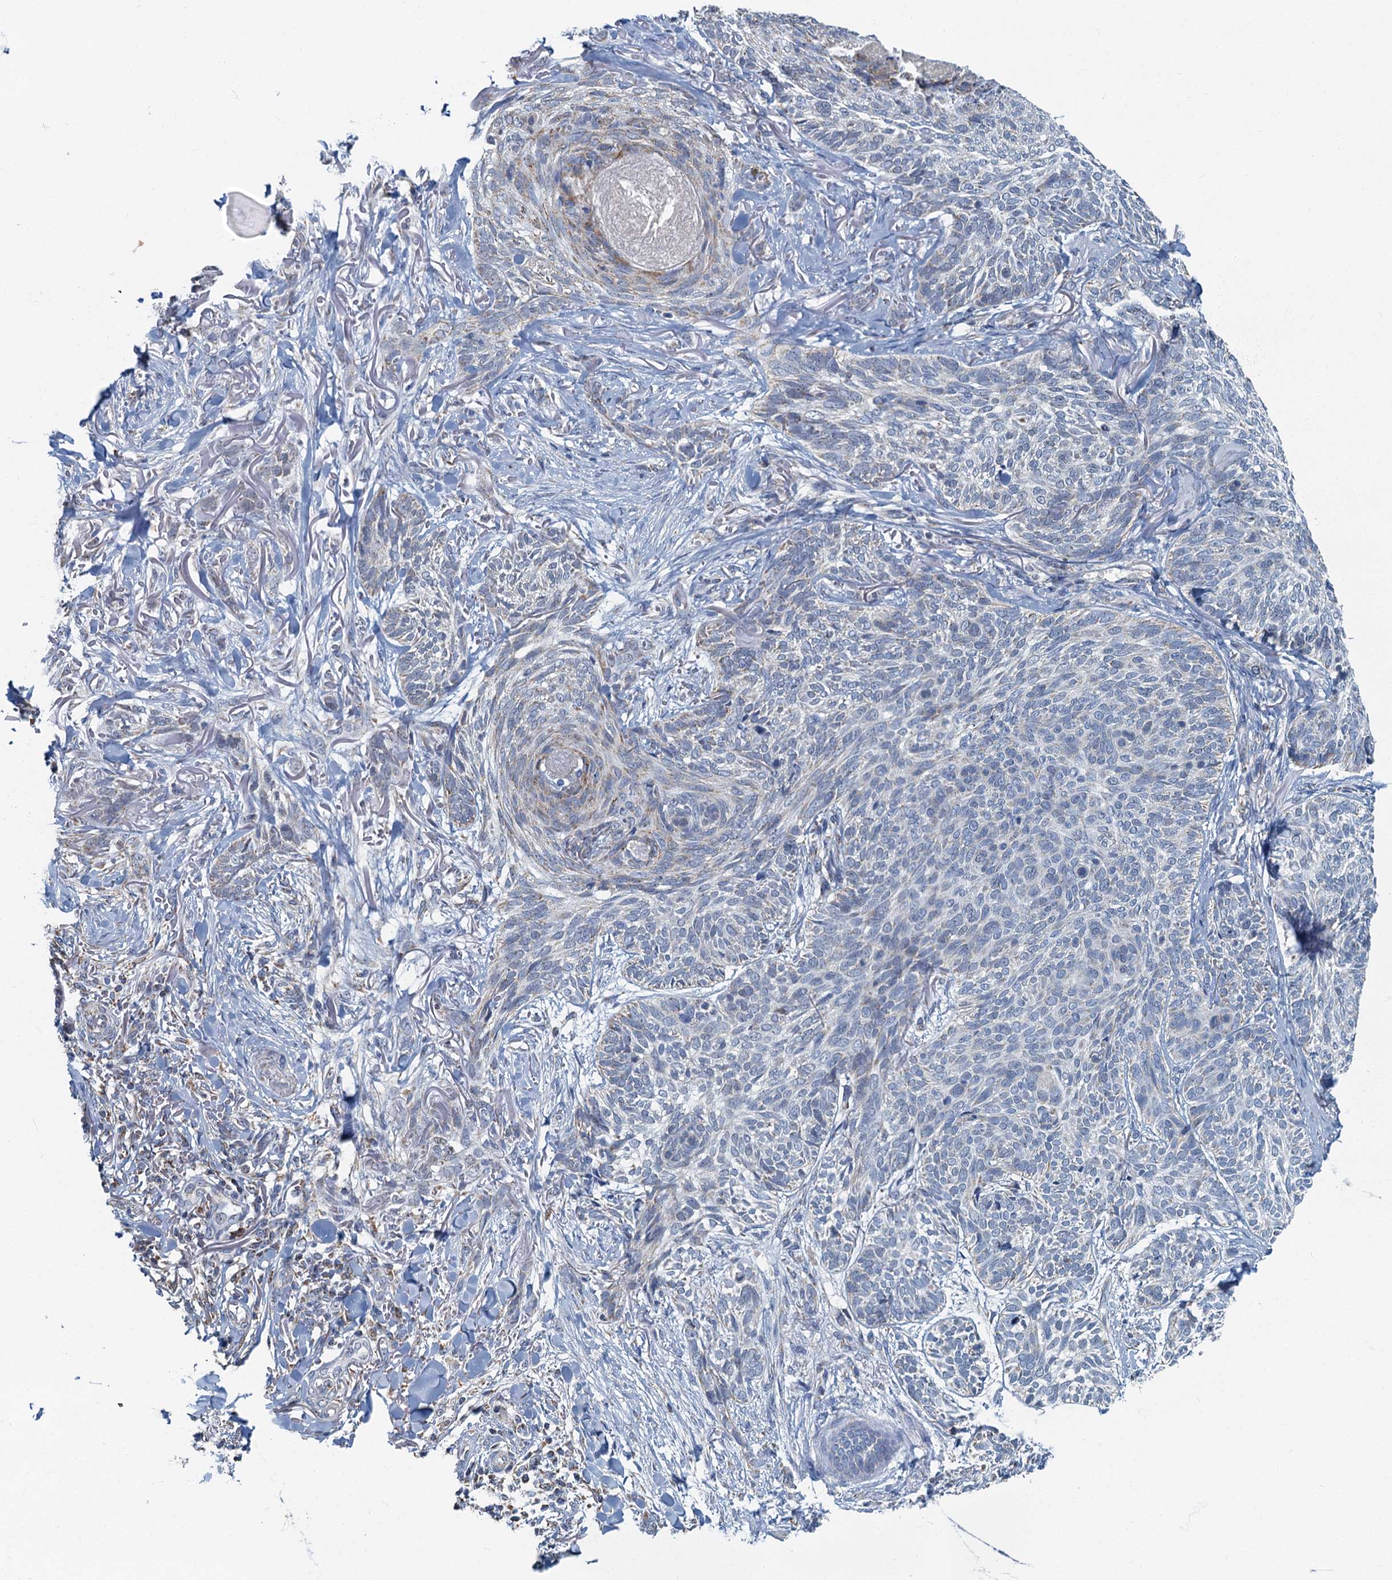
{"staining": {"intensity": "negative", "quantity": "none", "location": "none"}, "tissue": "skin cancer", "cell_type": "Tumor cells", "image_type": "cancer", "snomed": [{"axis": "morphology", "description": "Normal tissue, NOS"}, {"axis": "morphology", "description": "Basal cell carcinoma"}, {"axis": "topography", "description": "Skin"}], "caption": "This image is of skin cancer stained with immunohistochemistry to label a protein in brown with the nuclei are counter-stained blue. There is no expression in tumor cells.", "gene": "RAD9B", "patient": {"sex": "male", "age": 66}}